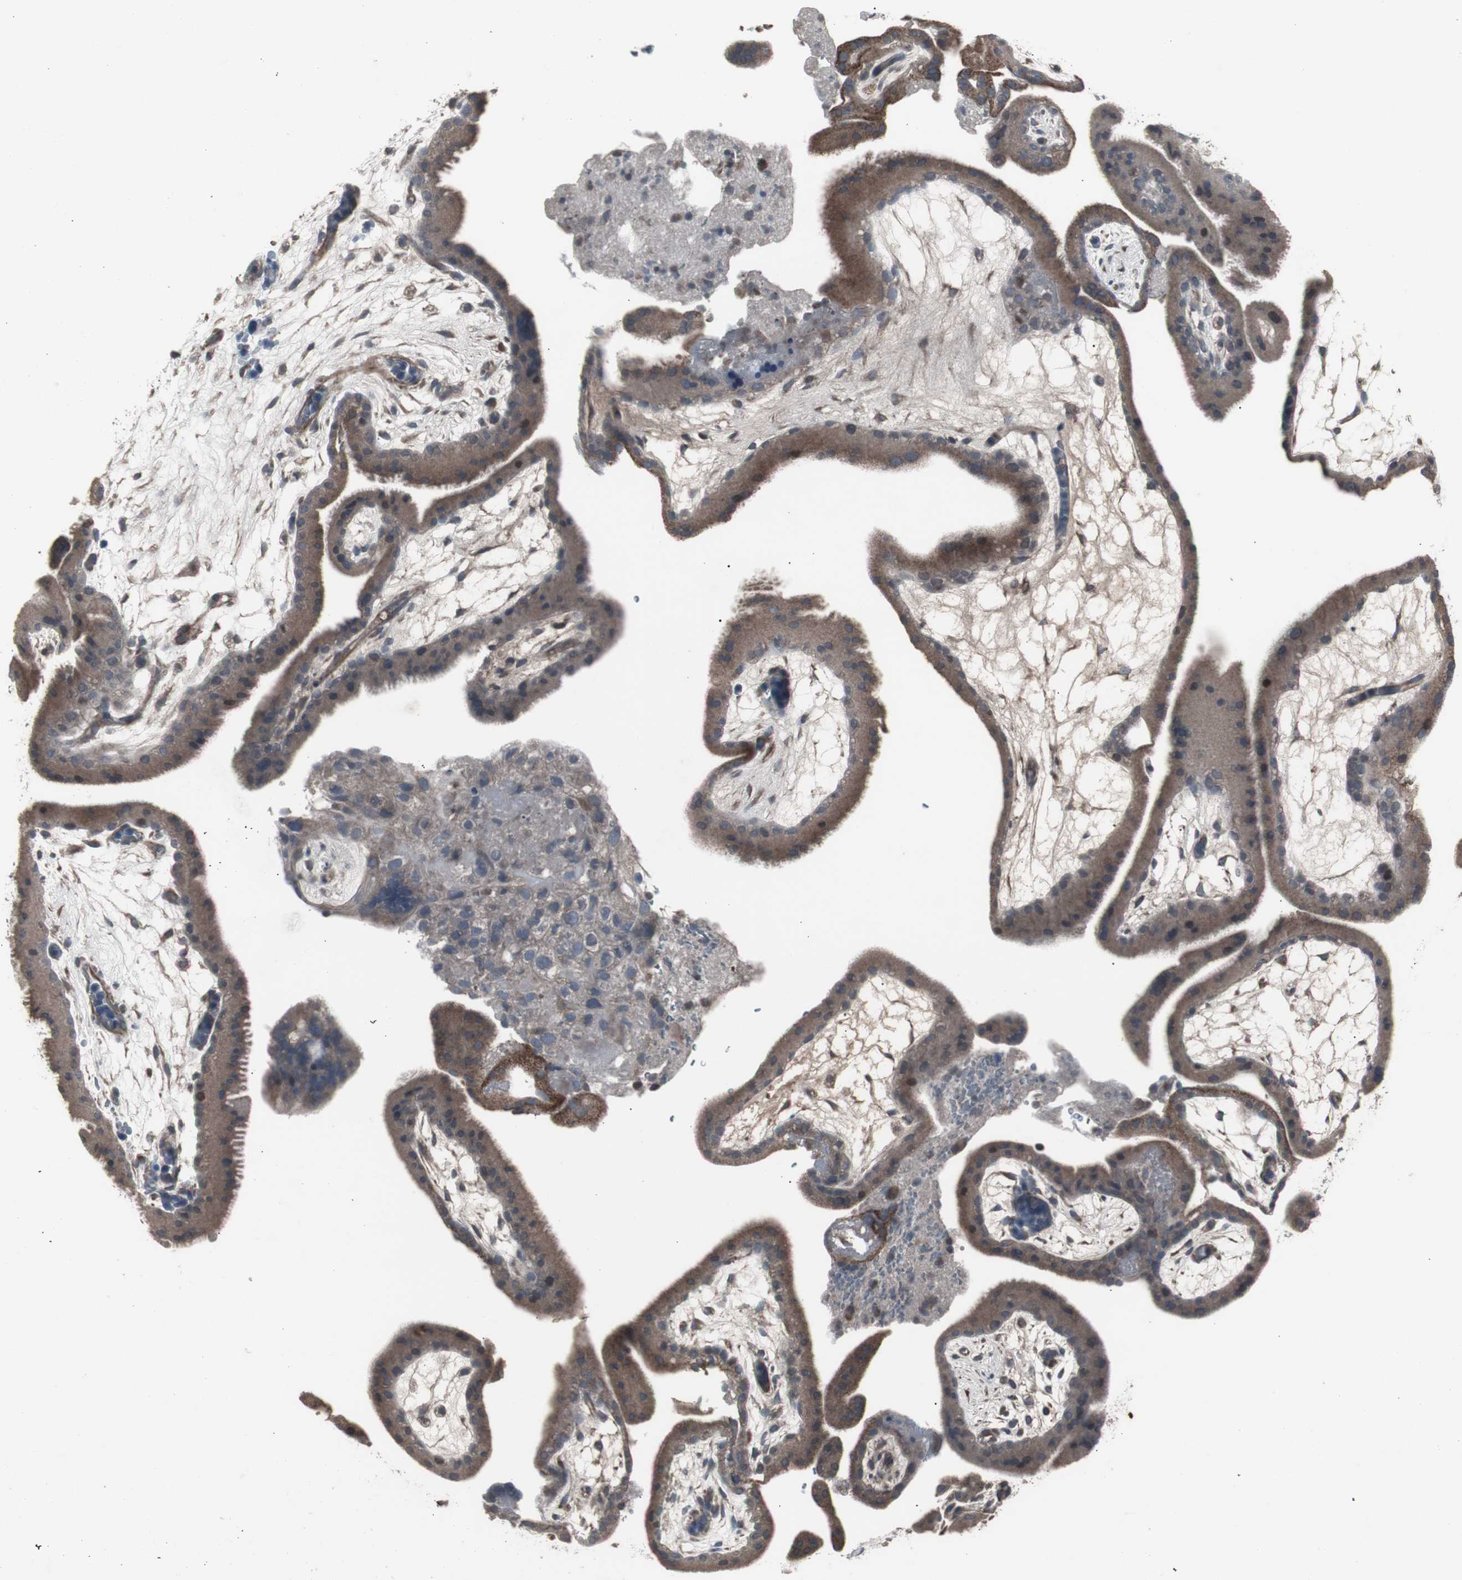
{"staining": {"intensity": "moderate", "quantity": "25%-75%", "location": "cytoplasmic/membranous"}, "tissue": "placenta", "cell_type": "Trophoblastic cells", "image_type": "normal", "snomed": [{"axis": "morphology", "description": "Normal tissue, NOS"}, {"axis": "topography", "description": "Placenta"}], "caption": "Brown immunohistochemical staining in normal human placenta shows moderate cytoplasmic/membranous expression in about 25%-75% of trophoblastic cells.", "gene": "SSTR2", "patient": {"sex": "female", "age": 19}}